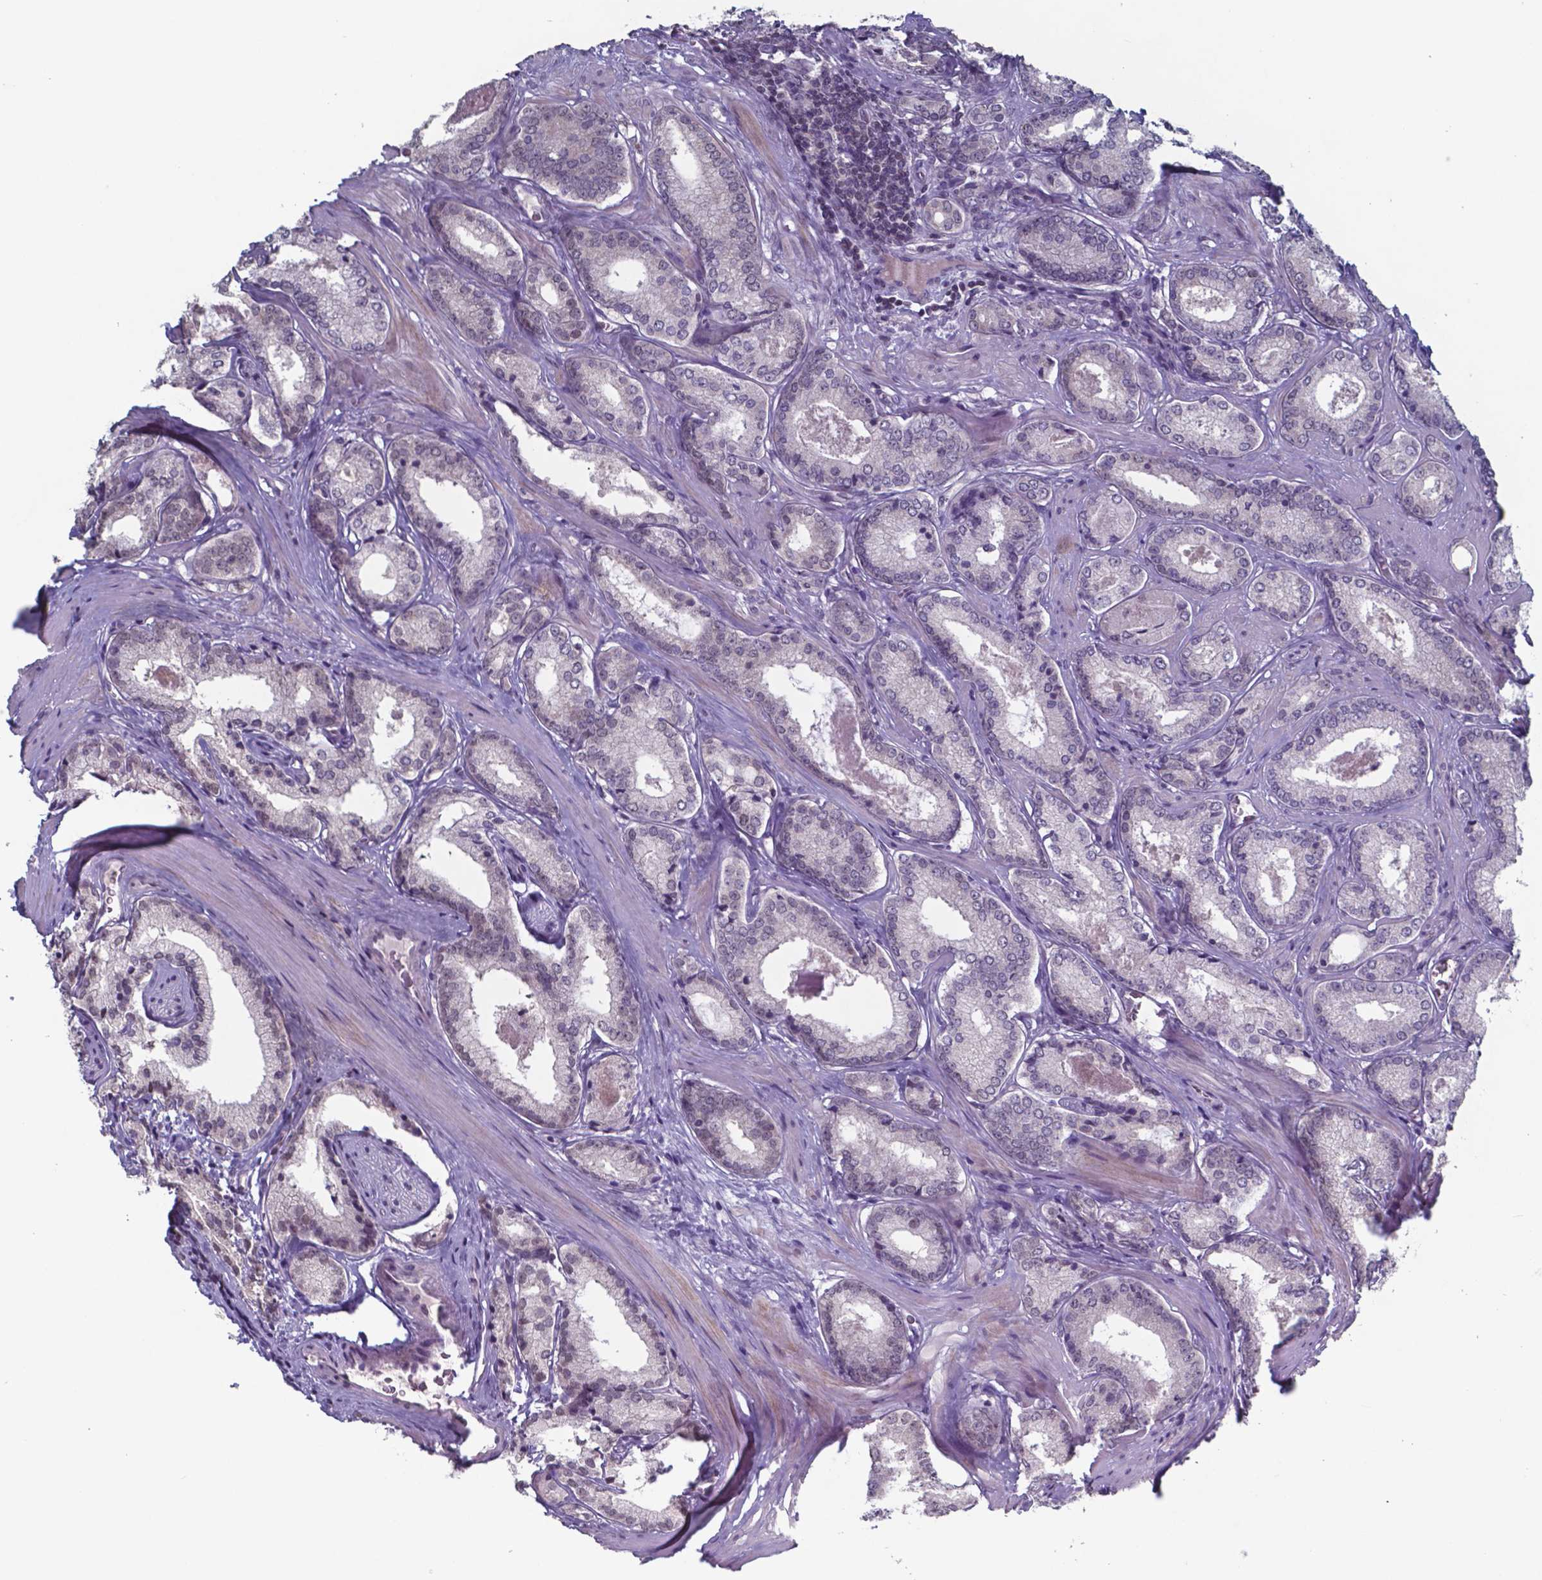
{"staining": {"intensity": "weak", "quantity": "<25%", "location": "nuclear"}, "tissue": "prostate cancer", "cell_type": "Tumor cells", "image_type": "cancer", "snomed": [{"axis": "morphology", "description": "Adenocarcinoma, Low grade"}, {"axis": "topography", "description": "Prostate"}], "caption": "This is an immunohistochemistry (IHC) histopathology image of prostate cancer (adenocarcinoma (low-grade)). There is no staining in tumor cells.", "gene": "TDP2", "patient": {"sex": "male", "age": 56}}